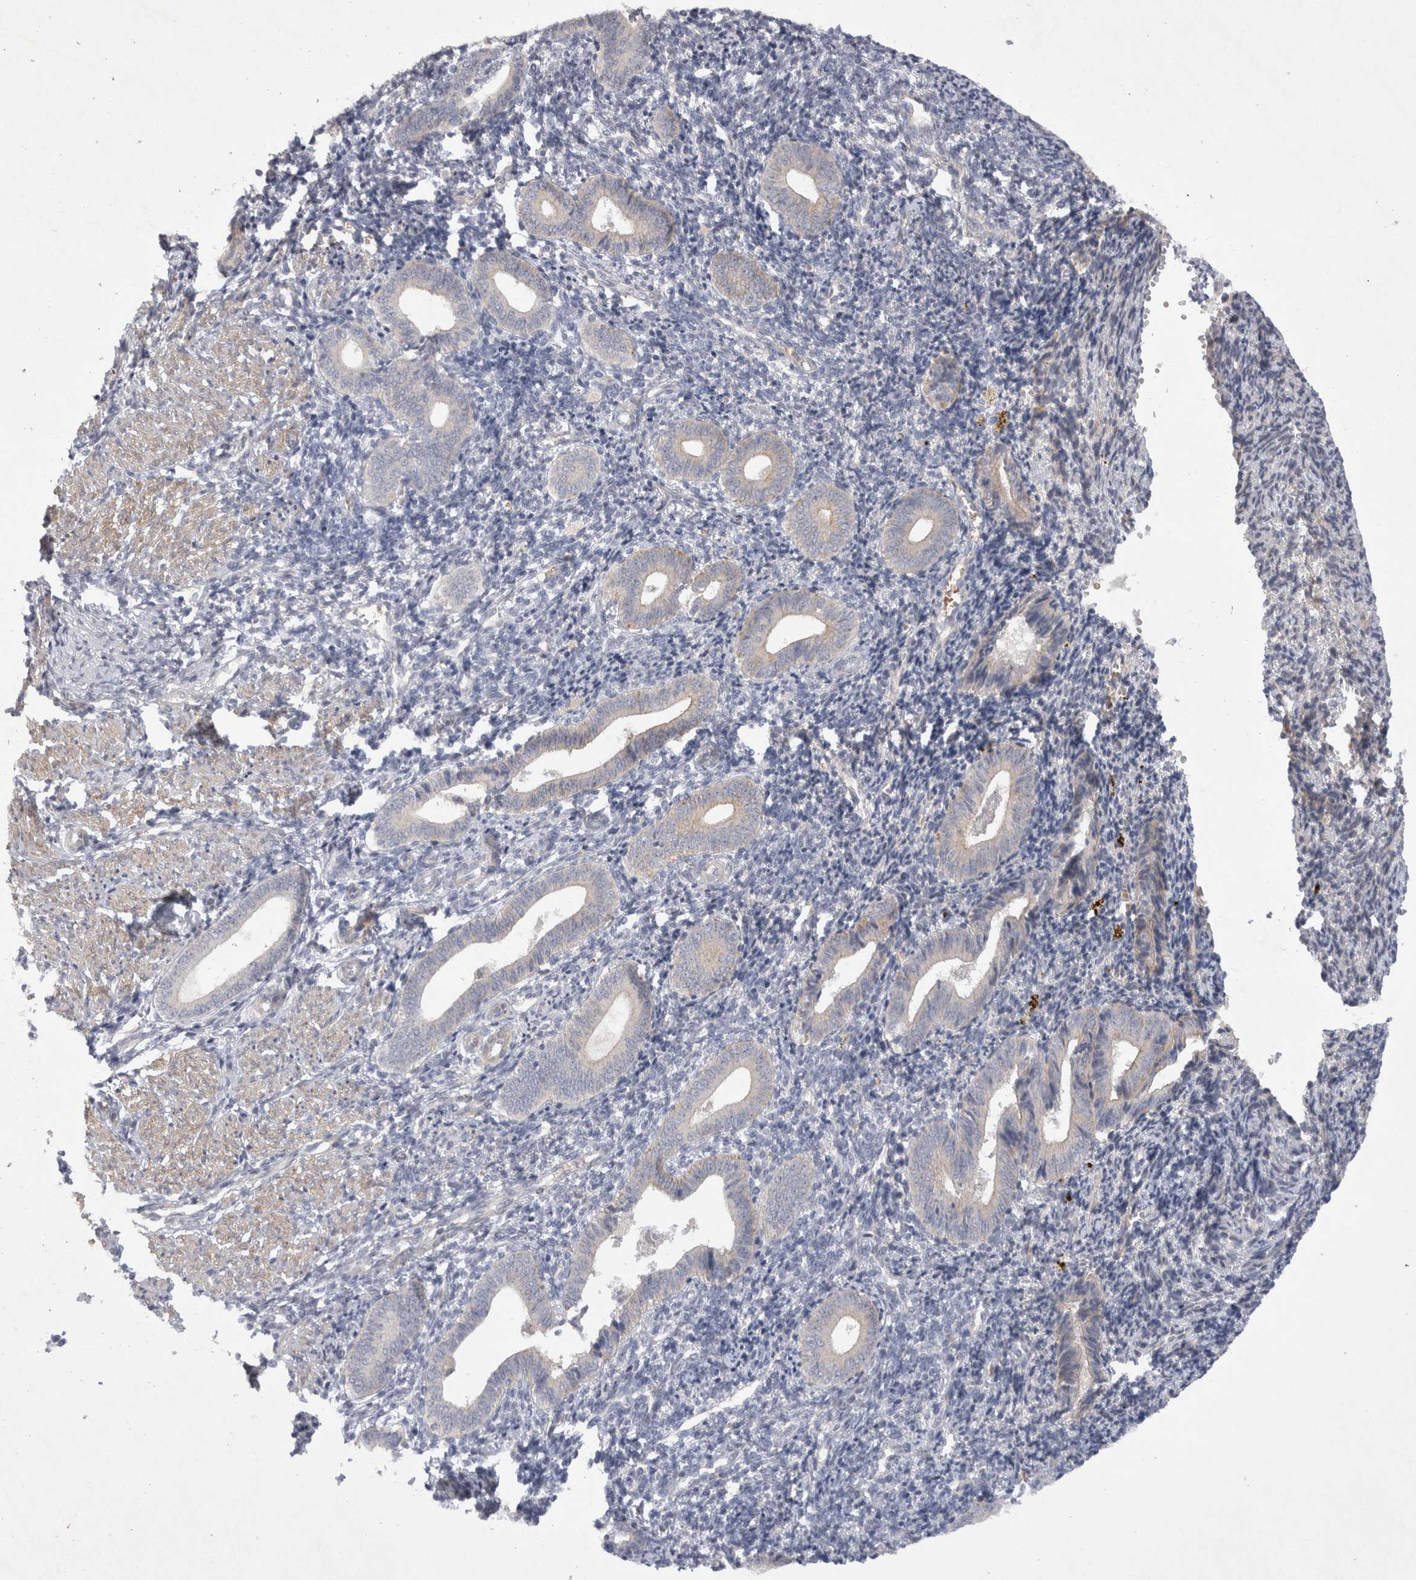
{"staining": {"intensity": "negative", "quantity": "none", "location": "none"}, "tissue": "endometrium", "cell_type": "Cells in endometrial stroma", "image_type": "normal", "snomed": [{"axis": "morphology", "description": "Normal tissue, NOS"}, {"axis": "topography", "description": "Uterus"}, {"axis": "topography", "description": "Endometrium"}], "caption": "IHC photomicrograph of normal endometrium: human endometrium stained with DAB displays no significant protein expression in cells in endometrial stroma. (DAB (3,3'-diaminobenzidine) IHC, high magnification).", "gene": "BZW2", "patient": {"sex": "female", "age": 33}}